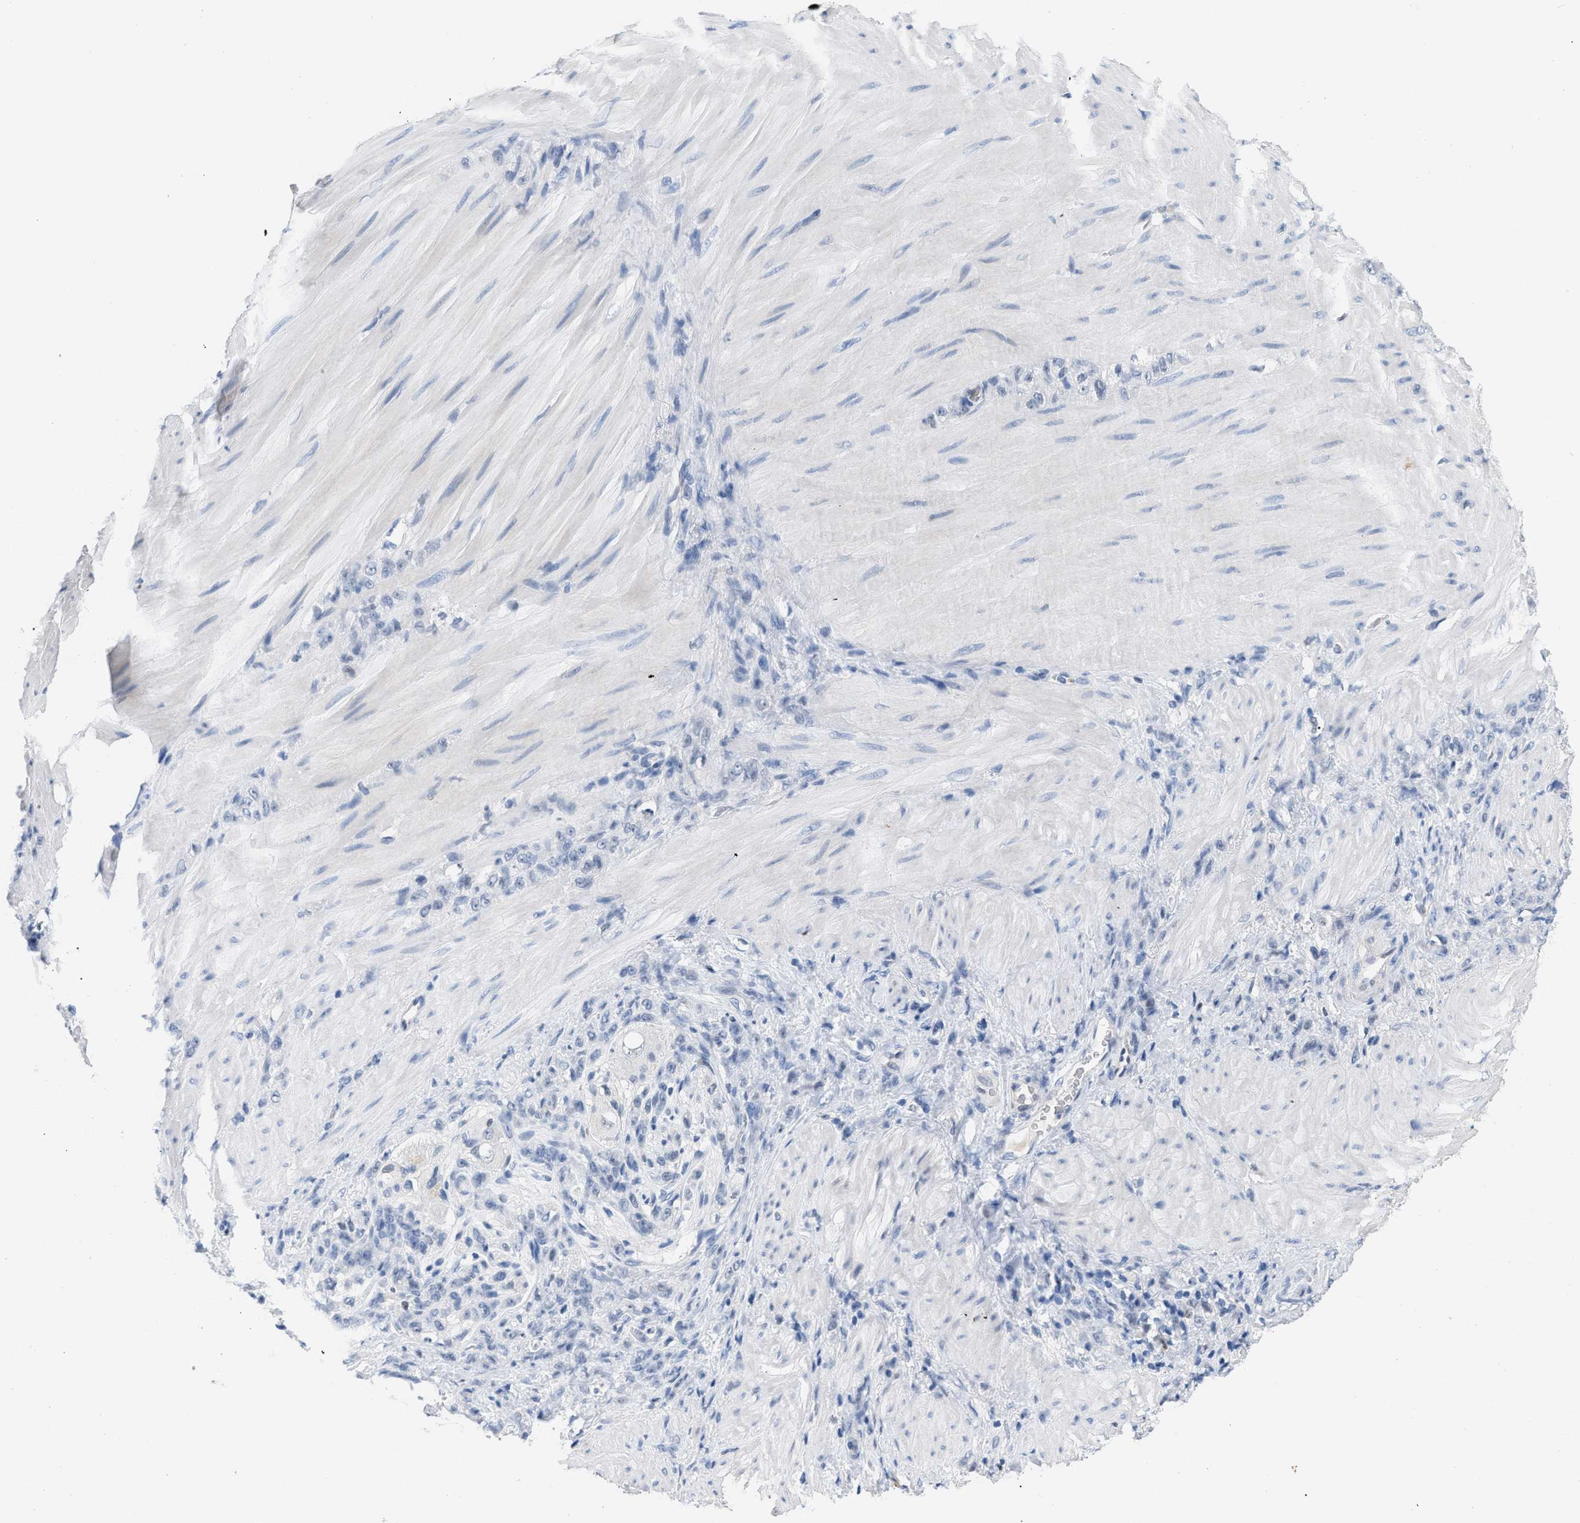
{"staining": {"intensity": "negative", "quantity": "none", "location": "none"}, "tissue": "stomach cancer", "cell_type": "Tumor cells", "image_type": "cancer", "snomed": [{"axis": "morphology", "description": "Normal tissue, NOS"}, {"axis": "morphology", "description": "Adenocarcinoma, NOS"}, {"axis": "topography", "description": "Stomach"}], "caption": "A micrograph of stomach adenocarcinoma stained for a protein demonstrates no brown staining in tumor cells.", "gene": "BOLL", "patient": {"sex": "male", "age": 82}}